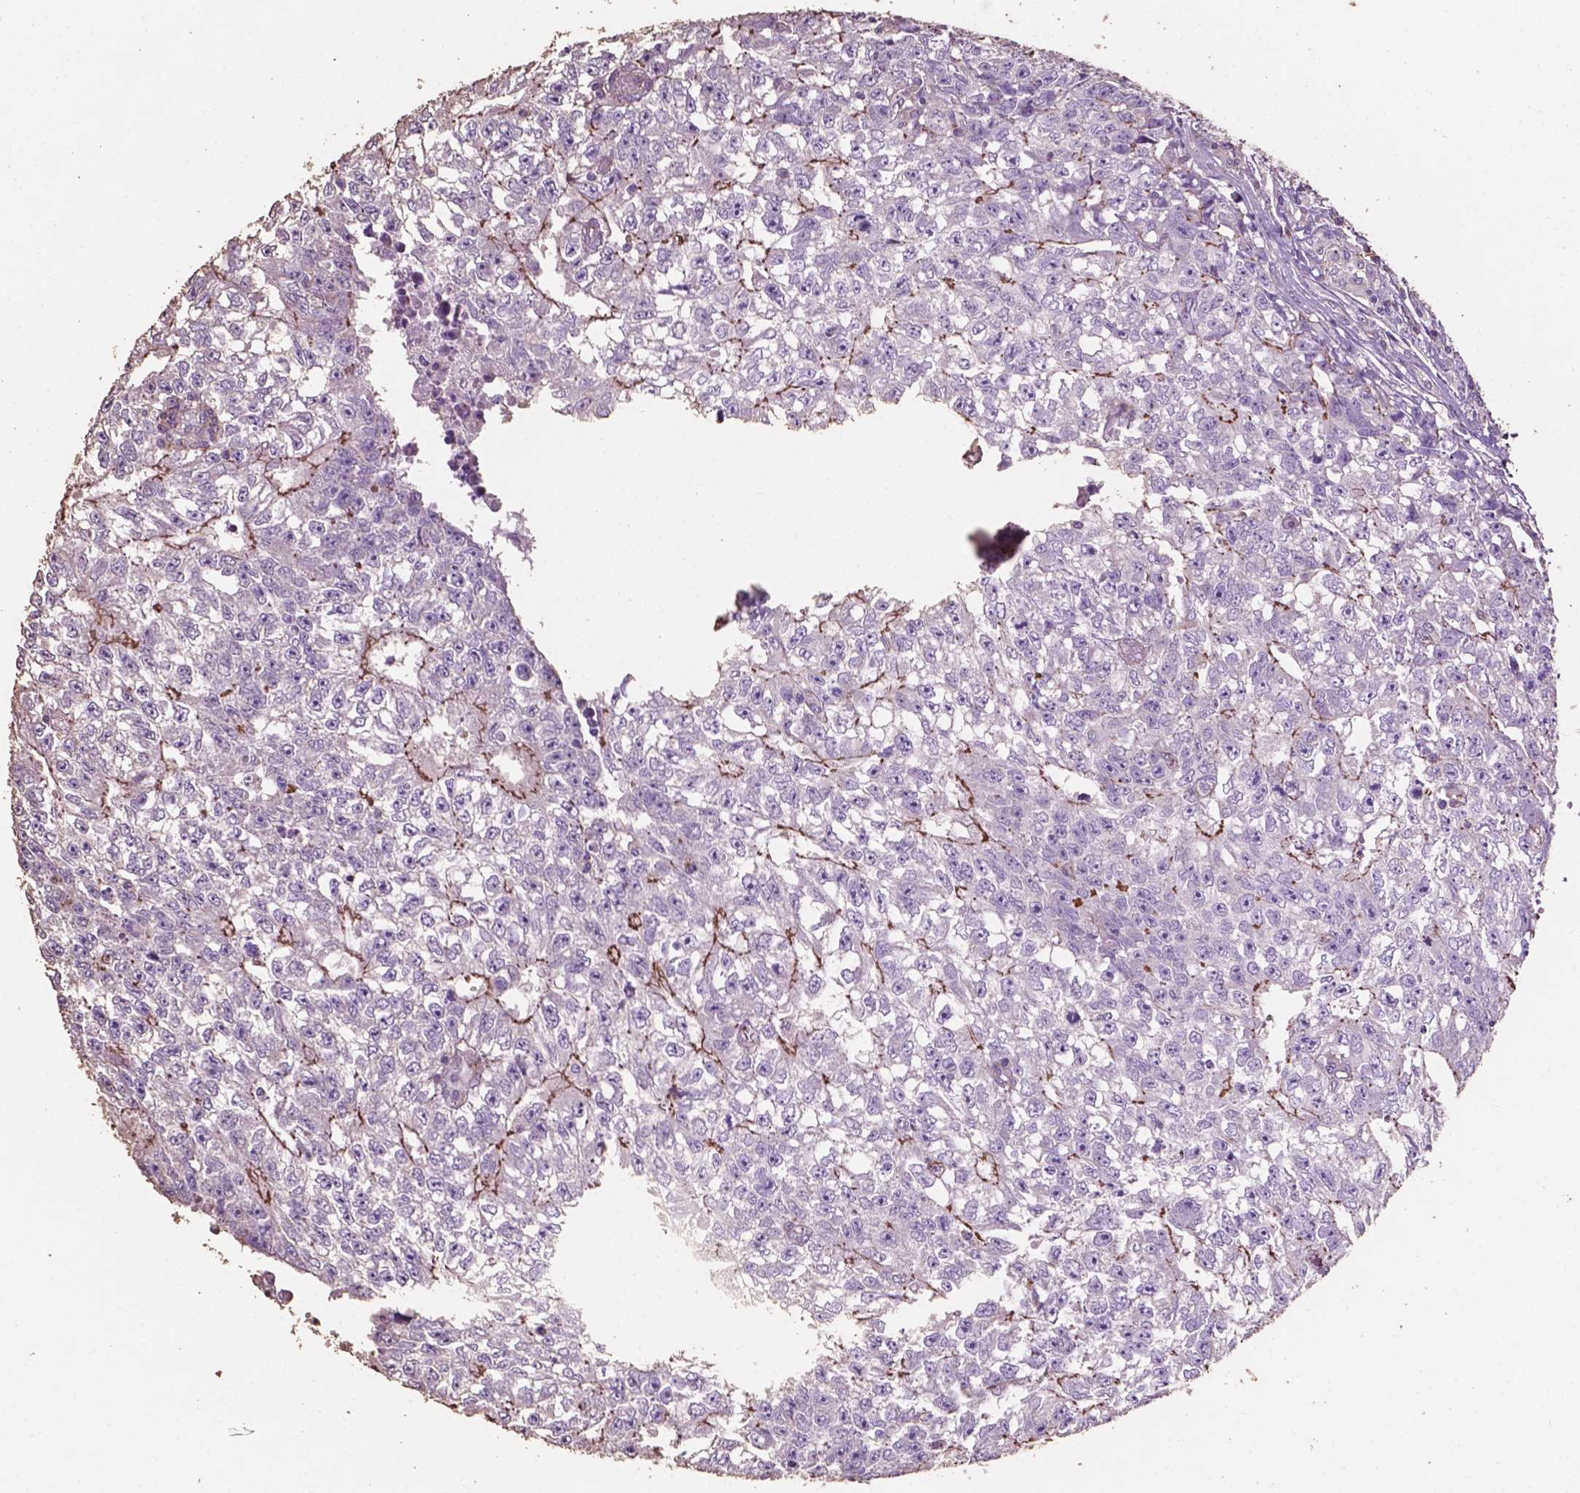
{"staining": {"intensity": "strong", "quantity": "<25%", "location": "cytoplasmic/membranous"}, "tissue": "testis cancer", "cell_type": "Tumor cells", "image_type": "cancer", "snomed": [{"axis": "morphology", "description": "Carcinoma, Embryonal, NOS"}, {"axis": "morphology", "description": "Teratoma, malignant, NOS"}, {"axis": "topography", "description": "Testis"}], "caption": "Immunohistochemistry (IHC) (DAB) staining of embryonal carcinoma (testis) exhibits strong cytoplasmic/membranous protein expression in approximately <25% of tumor cells.", "gene": "COMMD4", "patient": {"sex": "male", "age": 24}}